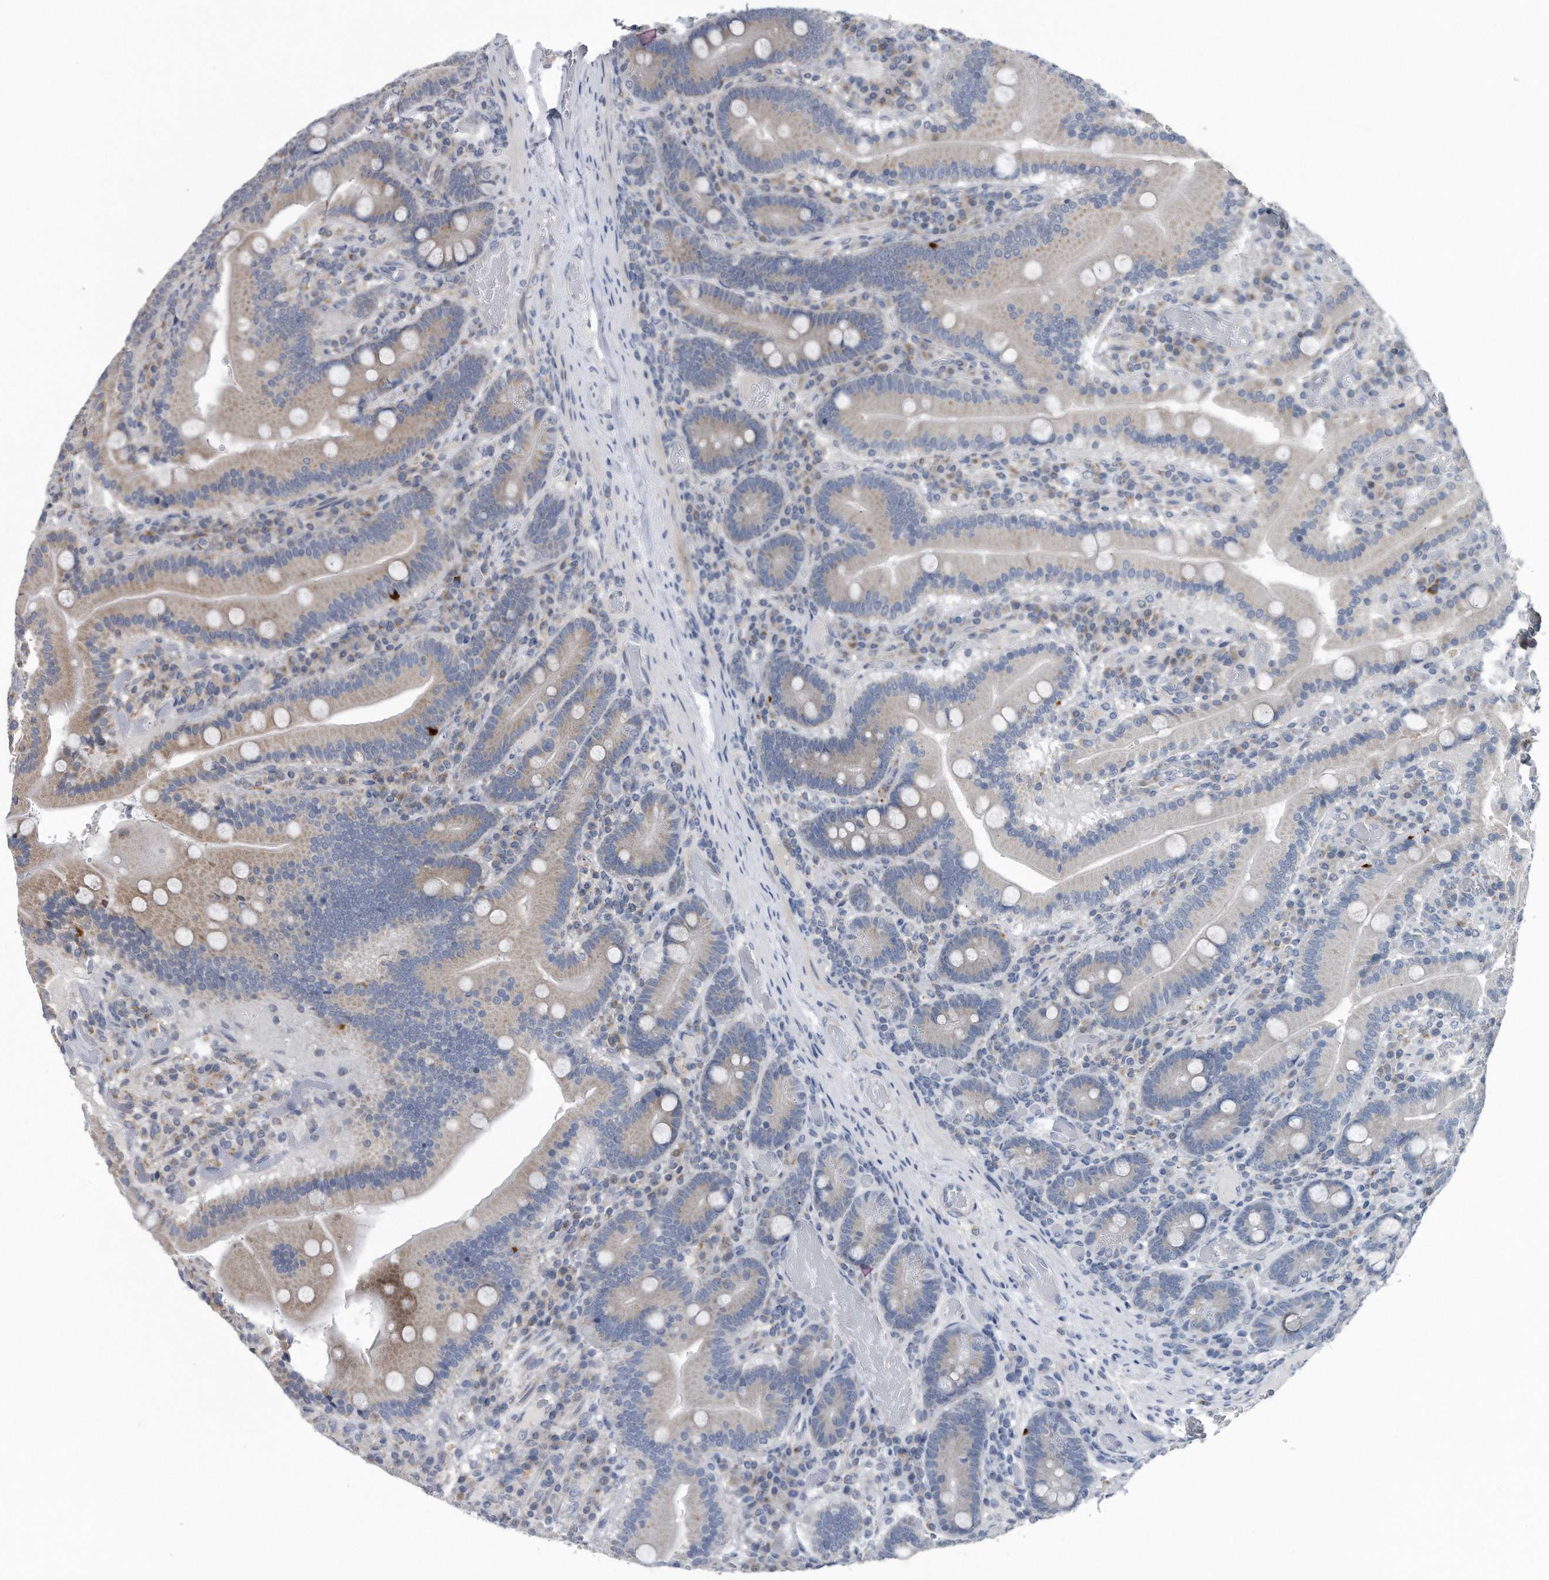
{"staining": {"intensity": "weak", "quantity": "25%-75%", "location": "cytoplasmic/membranous"}, "tissue": "duodenum", "cell_type": "Glandular cells", "image_type": "normal", "snomed": [{"axis": "morphology", "description": "Normal tissue, NOS"}, {"axis": "topography", "description": "Duodenum"}], "caption": "Immunohistochemical staining of benign human duodenum shows low levels of weak cytoplasmic/membranous positivity in about 25%-75% of glandular cells.", "gene": "LYRM4", "patient": {"sex": "female", "age": 62}}